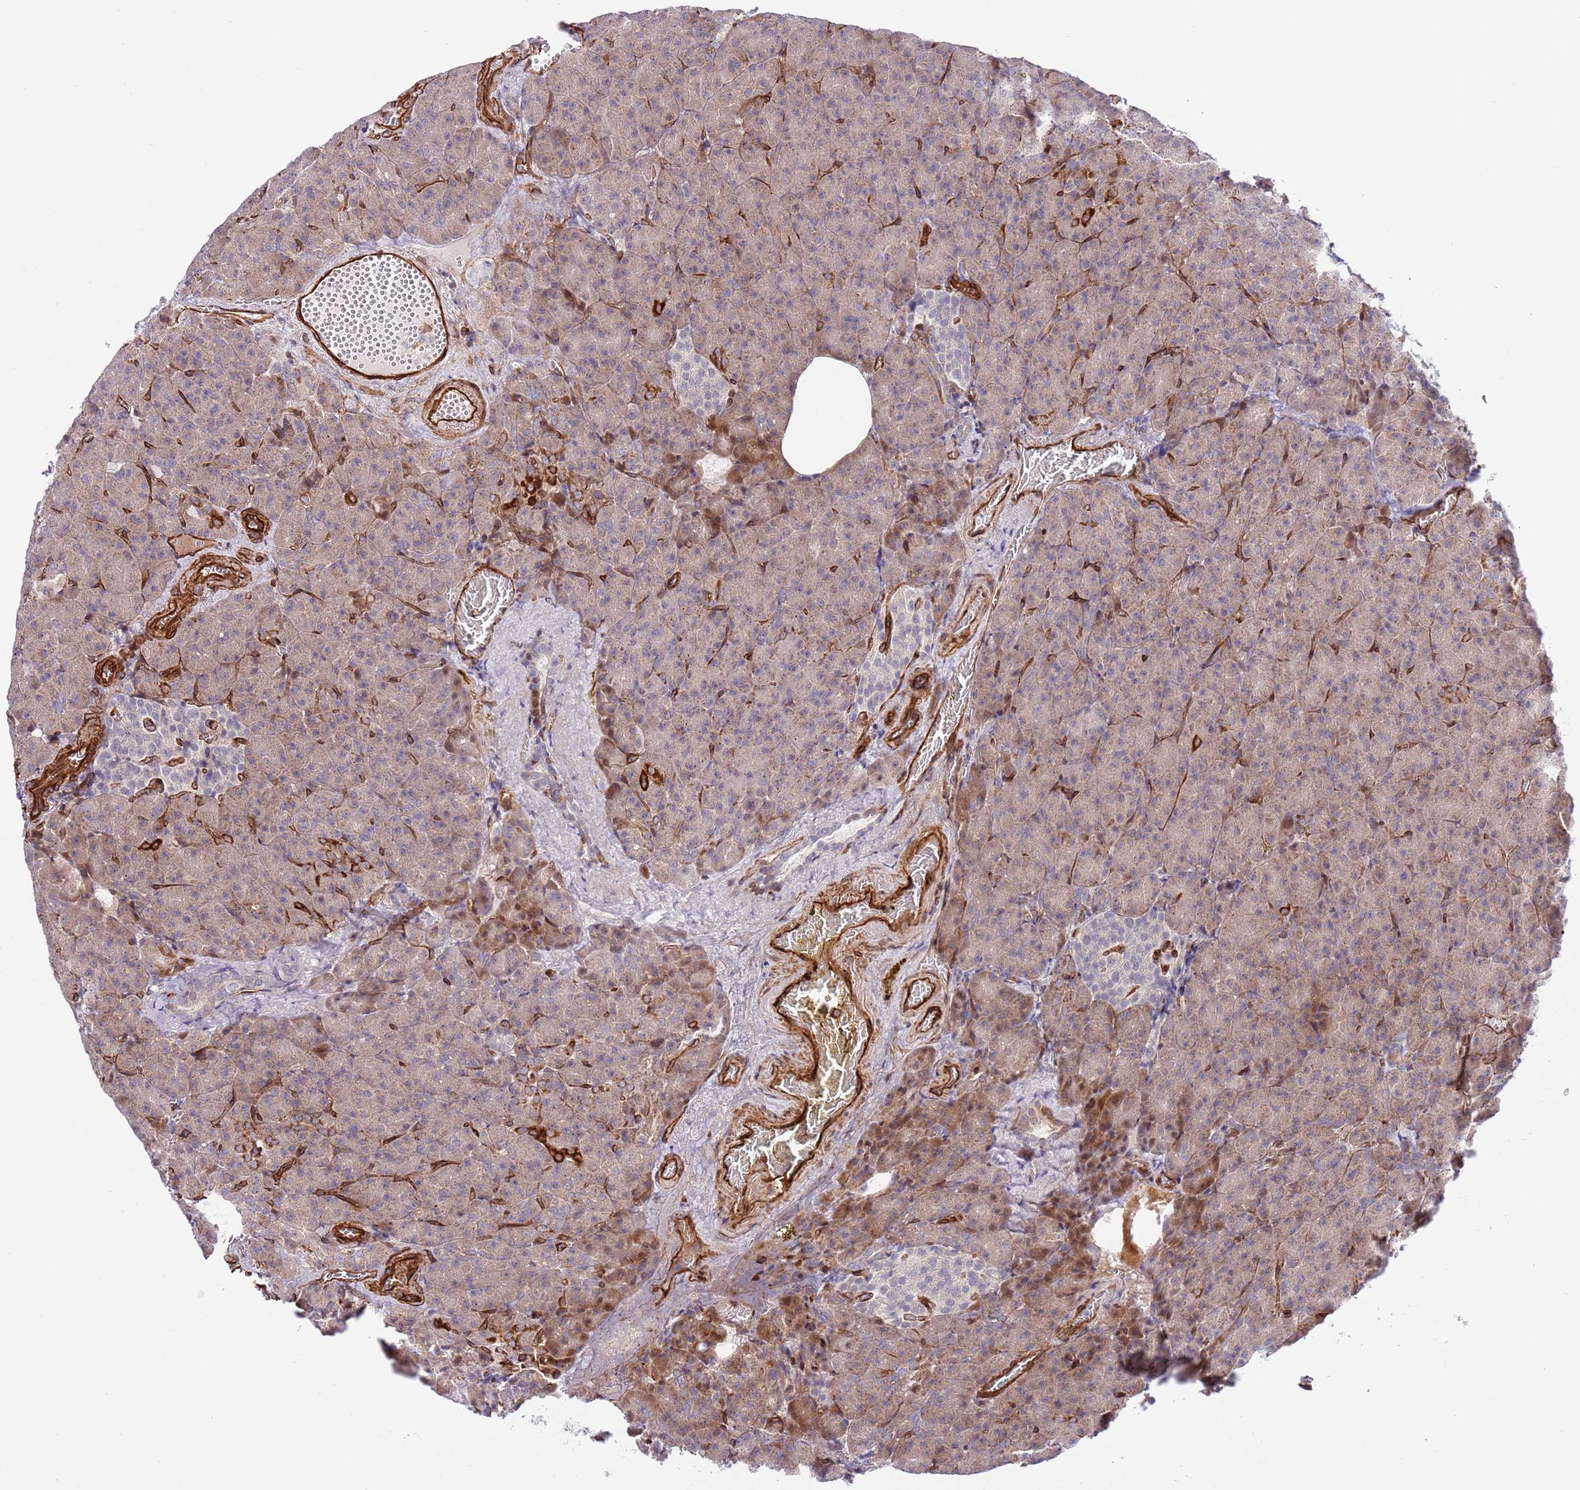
{"staining": {"intensity": "weak", "quantity": ">75%", "location": "cytoplasmic/membranous"}, "tissue": "pancreas", "cell_type": "Exocrine glandular cells", "image_type": "normal", "snomed": [{"axis": "morphology", "description": "Normal tissue, NOS"}, {"axis": "topography", "description": "Pancreas"}], "caption": "Pancreas stained with a brown dye exhibits weak cytoplasmic/membranous positive expression in approximately >75% of exocrine glandular cells.", "gene": "NEK3", "patient": {"sex": "female", "age": 74}}